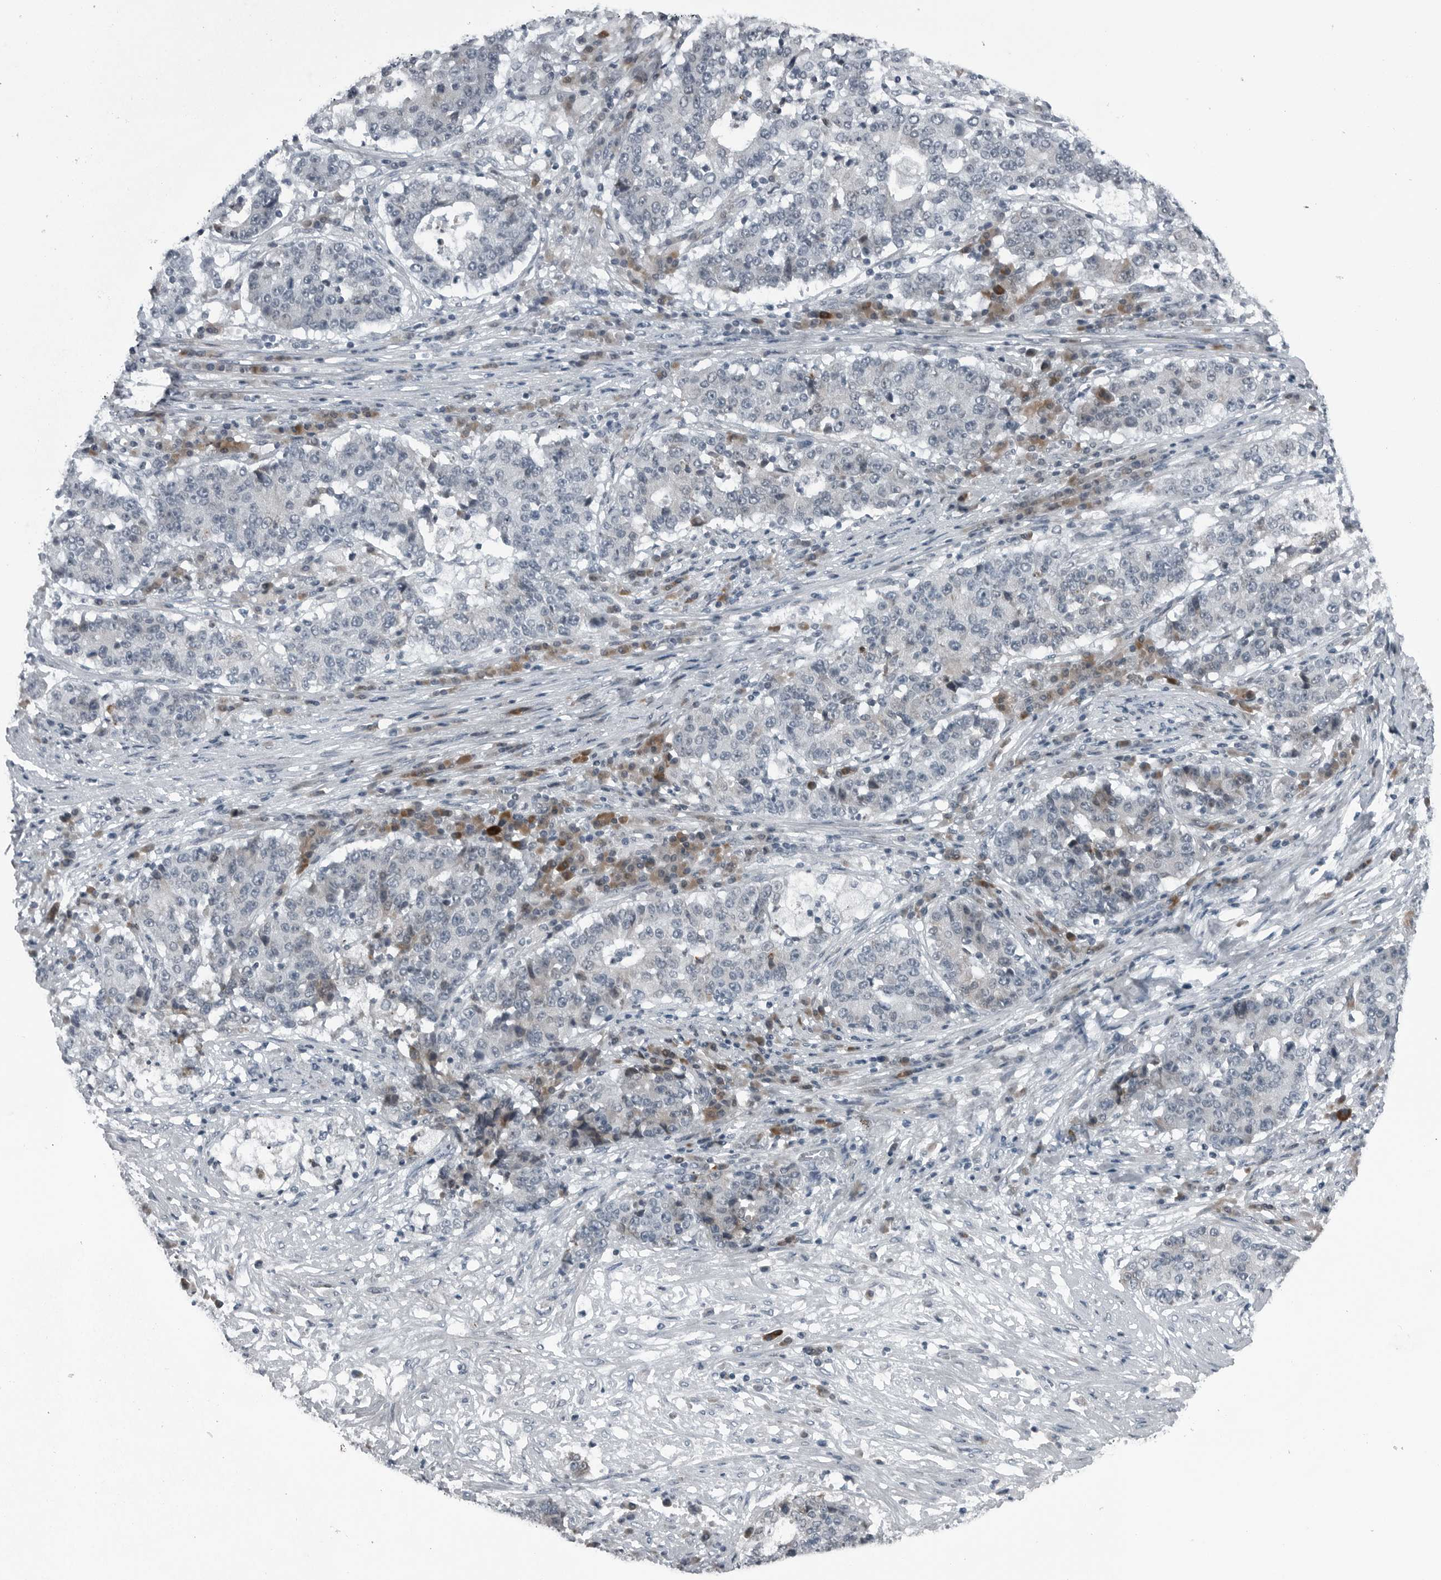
{"staining": {"intensity": "negative", "quantity": "none", "location": "none"}, "tissue": "stomach cancer", "cell_type": "Tumor cells", "image_type": "cancer", "snomed": [{"axis": "morphology", "description": "Adenocarcinoma, NOS"}, {"axis": "topography", "description": "Stomach"}], "caption": "Immunohistochemistry (IHC) of human stomach adenocarcinoma demonstrates no staining in tumor cells. (DAB immunohistochemistry (IHC) with hematoxylin counter stain).", "gene": "DNAAF11", "patient": {"sex": "male", "age": 59}}